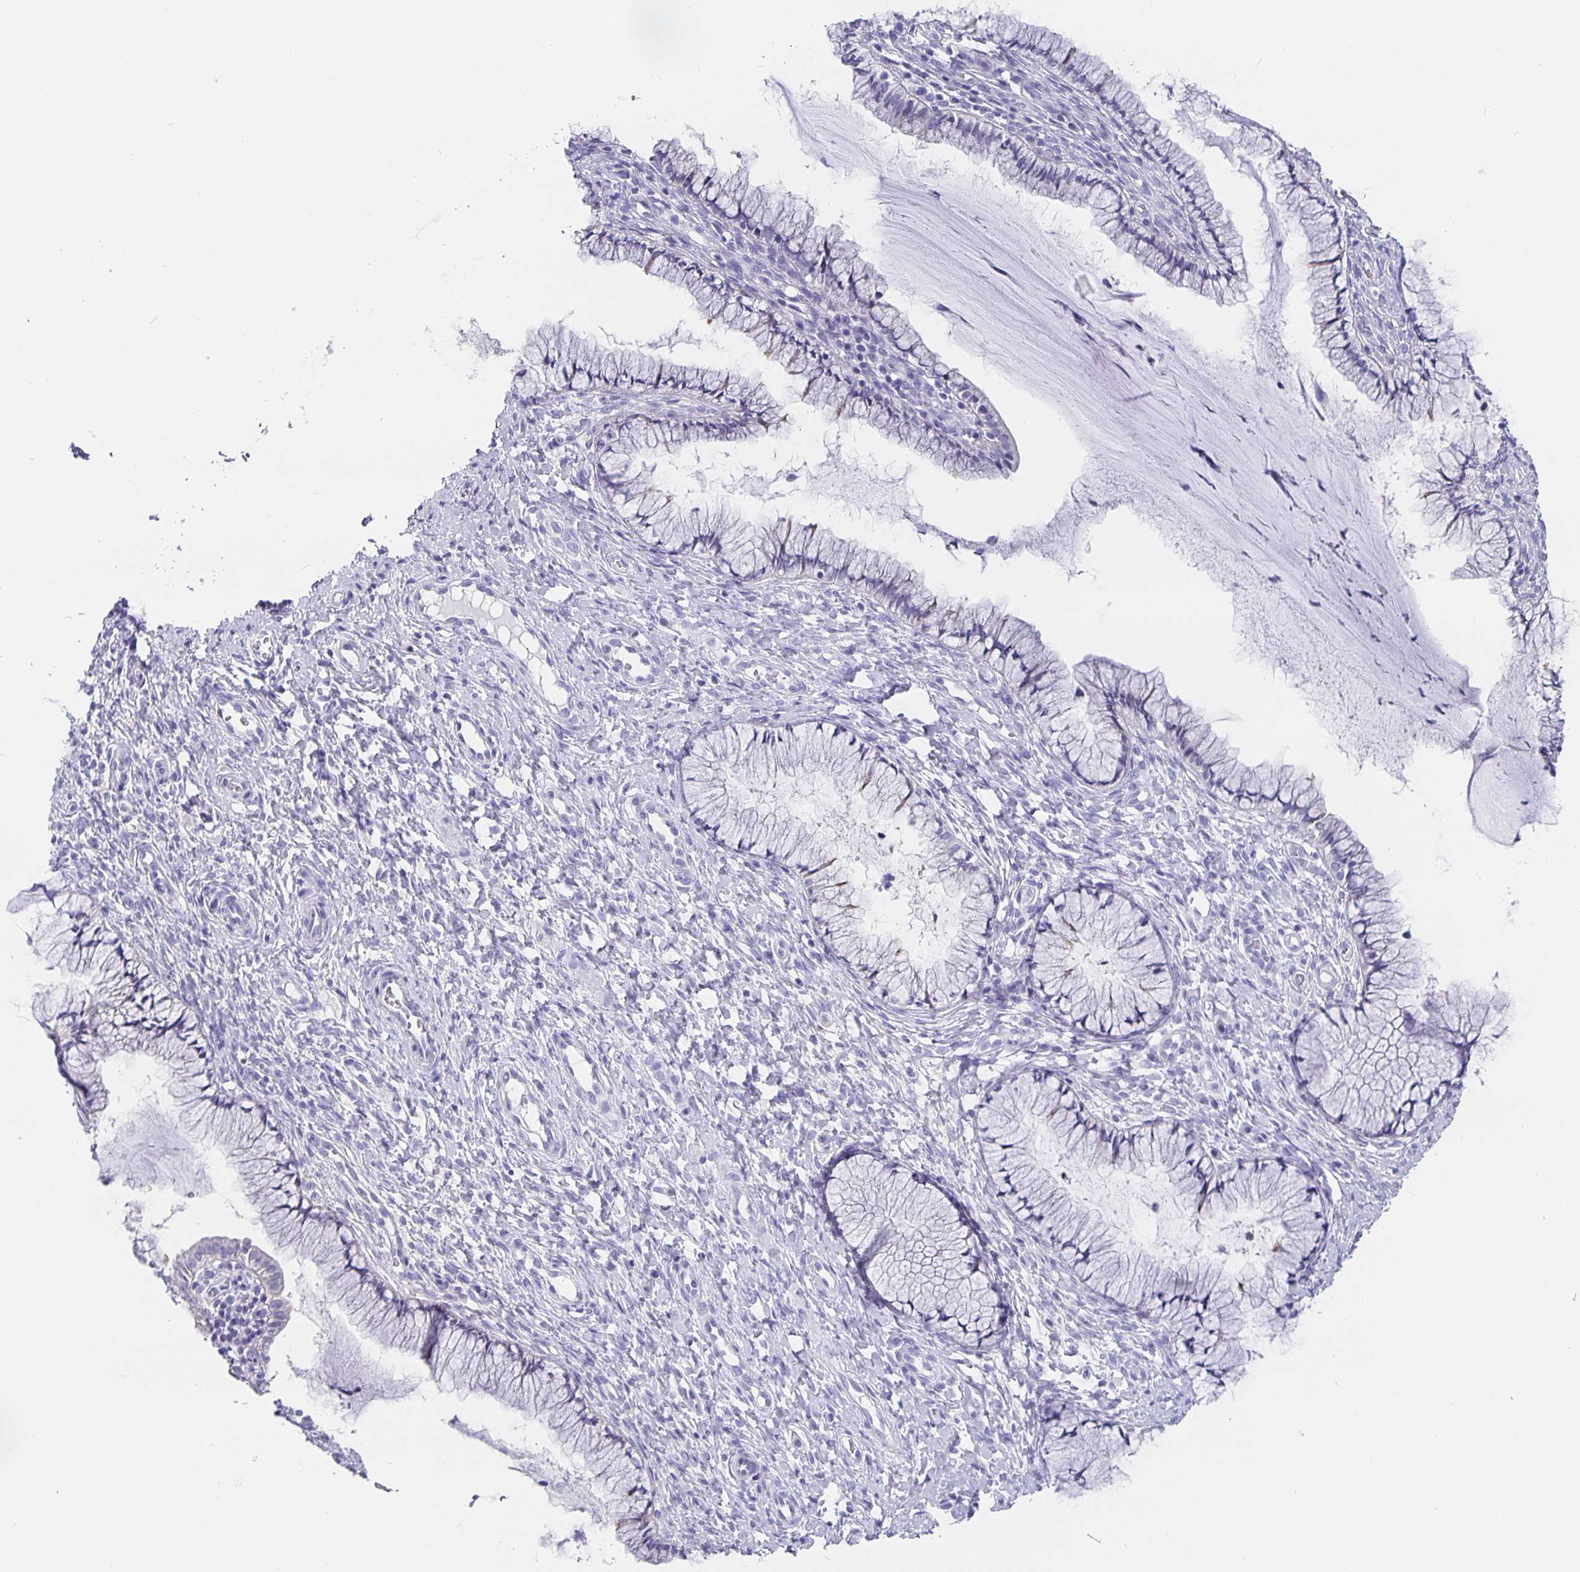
{"staining": {"intensity": "negative", "quantity": "none", "location": "none"}, "tissue": "cervix", "cell_type": "Glandular cells", "image_type": "normal", "snomed": [{"axis": "morphology", "description": "Normal tissue, NOS"}, {"axis": "topography", "description": "Cervix"}], "caption": "This is a image of immunohistochemistry (IHC) staining of normal cervix, which shows no staining in glandular cells. (DAB (3,3'-diaminobenzidine) immunohistochemistry, high magnification).", "gene": "CFAP74", "patient": {"sex": "female", "age": 36}}